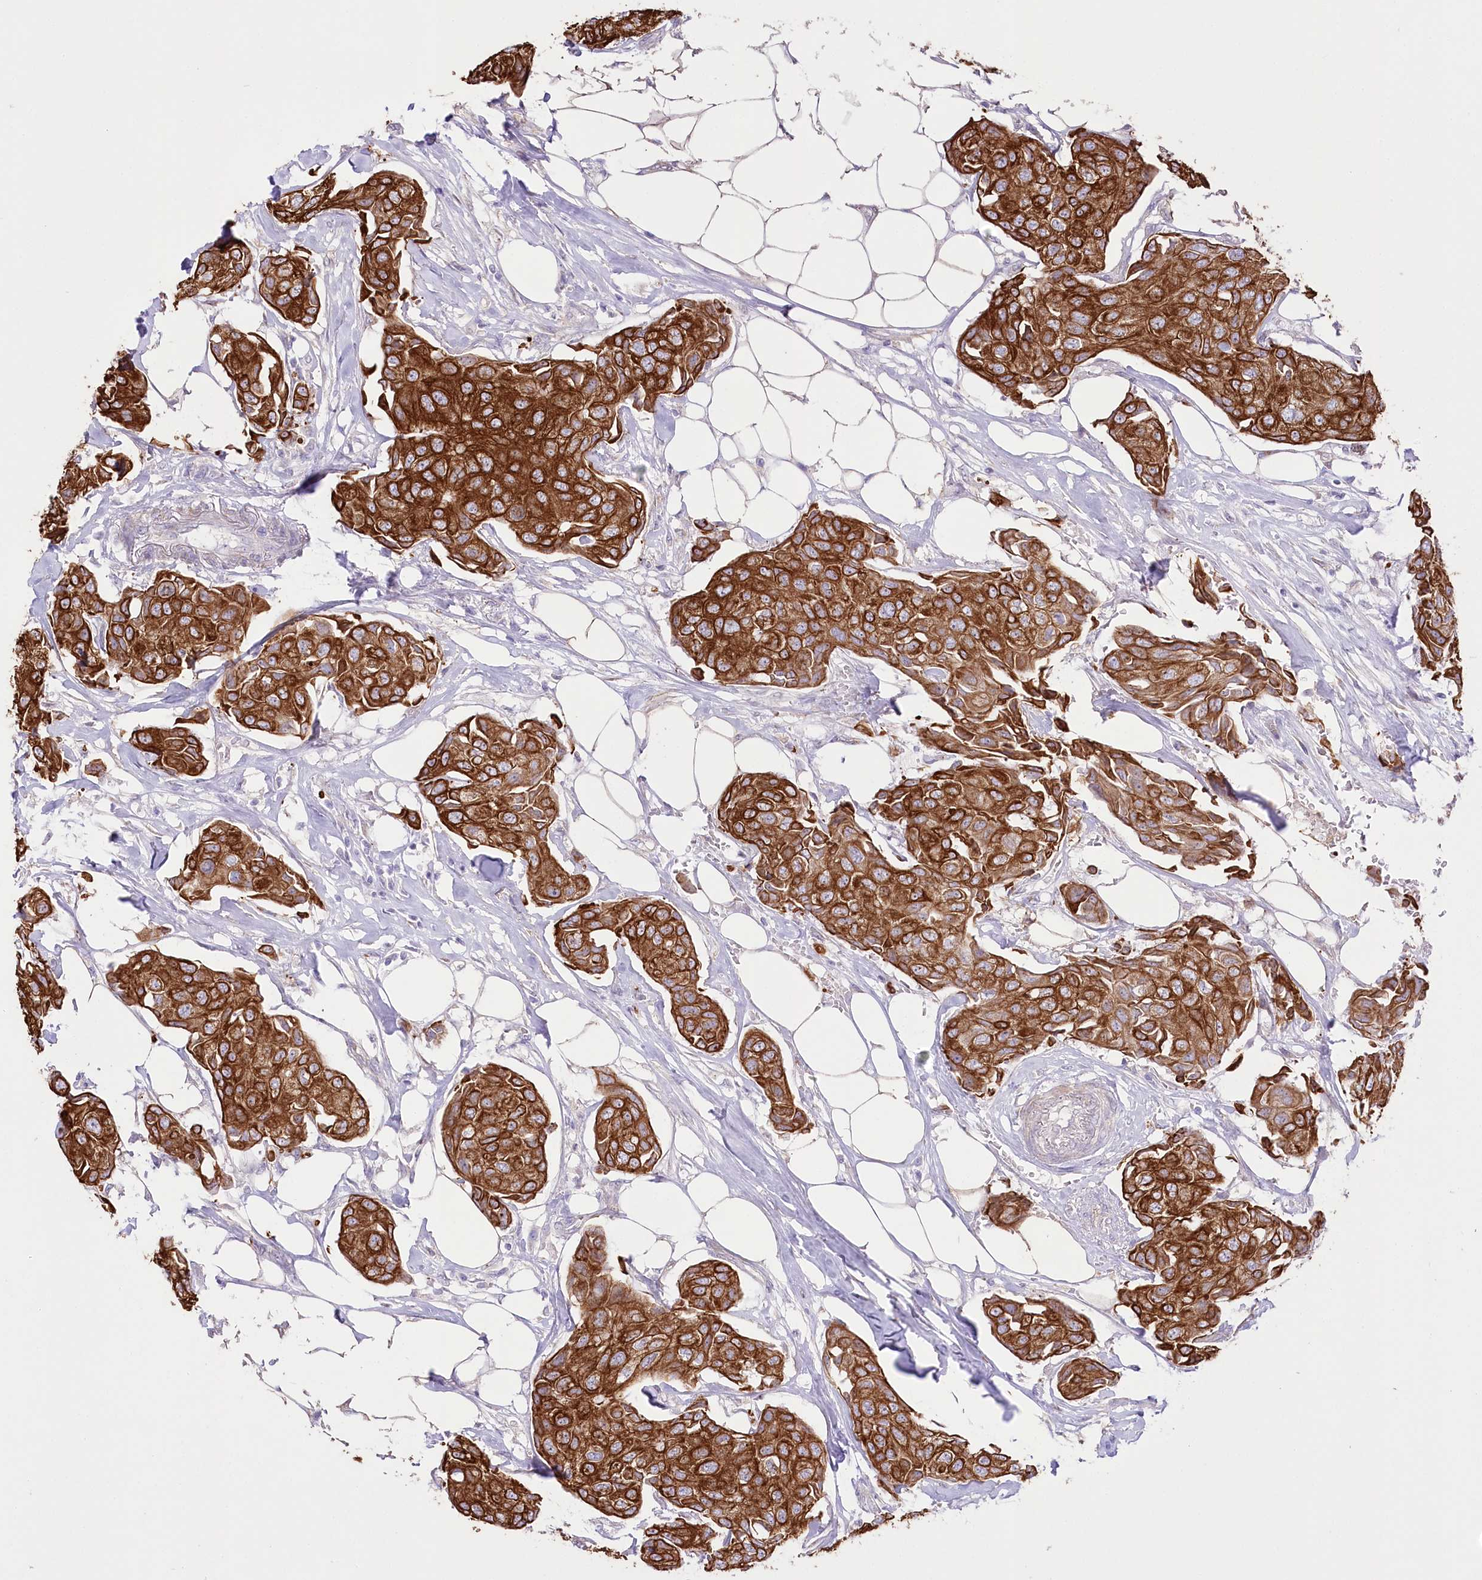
{"staining": {"intensity": "strong", "quantity": ">75%", "location": "cytoplasmic/membranous"}, "tissue": "breast cancer", "cell_type": "Tumor cells", "image_type": "cancer", "snomed": [{"axis": "morphology", "description": "Duct carcinoma"}, {"axis": "topography", "description": "Breast"}], "caption": "Immunohistochemical staining of breast intraductal carcinoma demonstrates high levels of strong cytoplasmic/membranous protein positivity in about >75% of tumor cells.", "gene": "SLC39A10", "patient": {"sex": "female", "age": 80}}